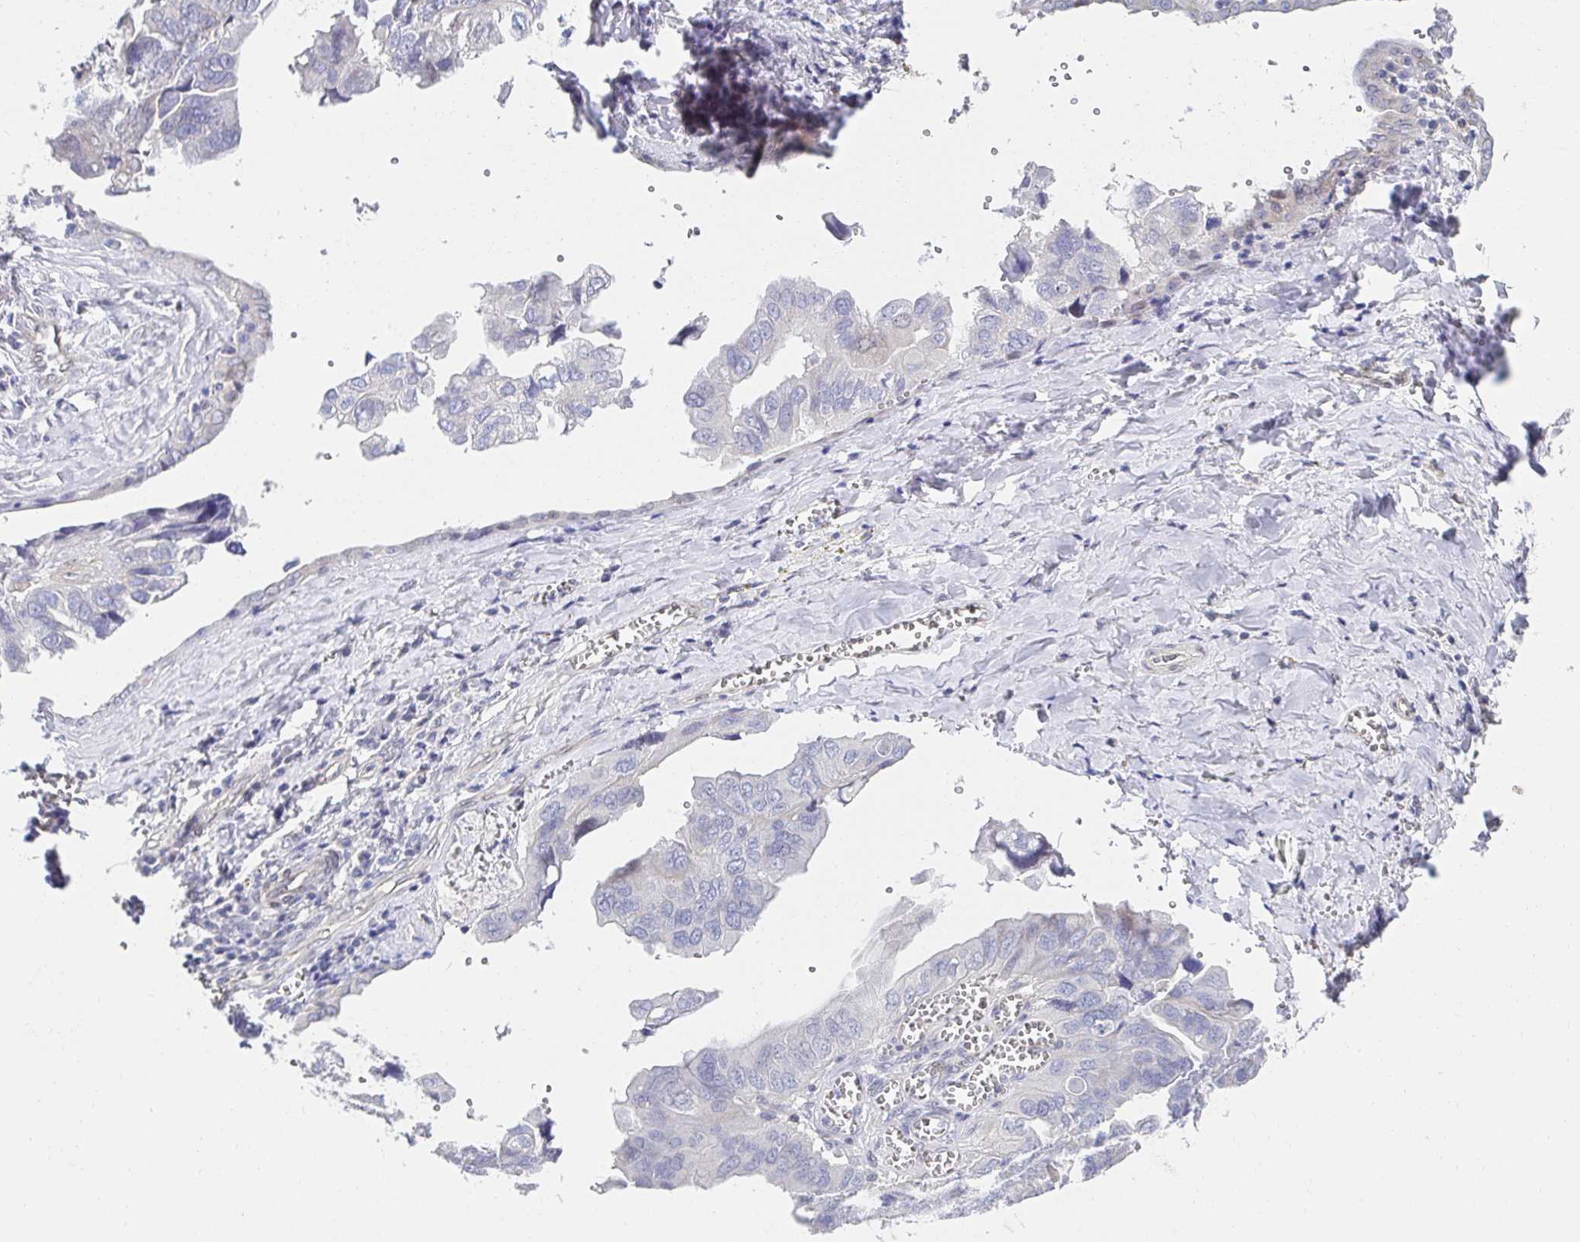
{"staining": {"intensity": "negative", "quantity": "none", "location": "none"}, "tissue": "ovarian cancer", "cell_type": "Tumor cells", "image_type": "cancer", "snomed": [{"axis": "morphology", "description": "Cystadenocarcinoma, serous, NOS"}, {"axis": "topography", "description": "Ovary"}], "caption": "Immunohistochemical staining of ovarian cancer (serous cystadenocarcinoma) reveals no significant positivity in tumor cells.", "gene": "AKAP14", "patient": {"sex": "female", "age": 79}}